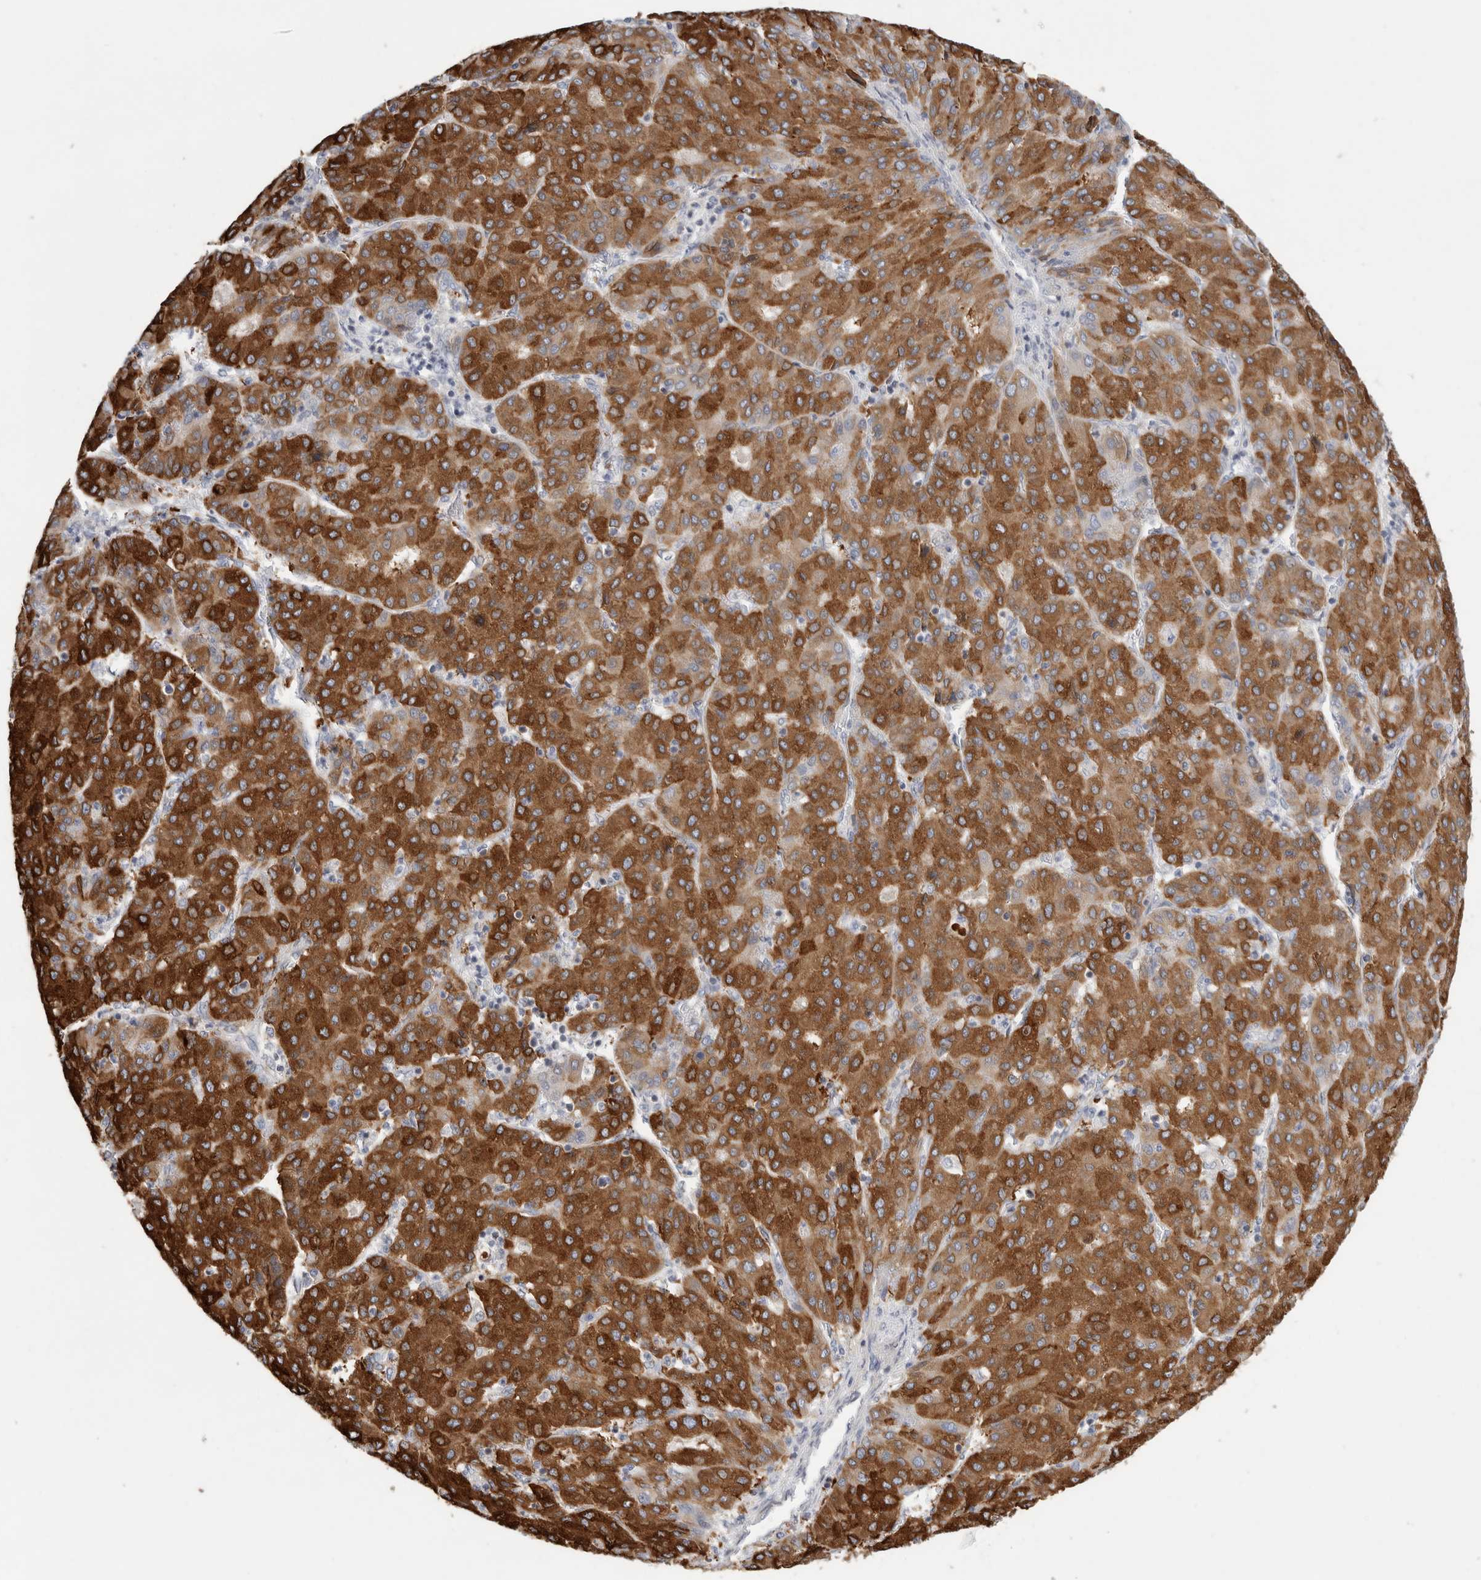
{"staining": {"intensity": "strong", "quantity": ">75%", "location": "cytoplasmic/membranous"}, "tissue": "liver cancer", "cell_type": "Tumor cells", "image_type": "cancer", "snomed": [{"axis": "morphology", "description": "Carcinoma, Hepatocellular, NOS"}, {"axis": "topography", "description": "Liver"}], "caption": "About >75% of tumor cells in liver hepatocellular carcinoma exhibit strong cytoplasmic/membranous protein expression as visualized by brown immunohistochemical staining.", "gene": "SYTL5", "patient": {"sex": "male", "age": 65}}